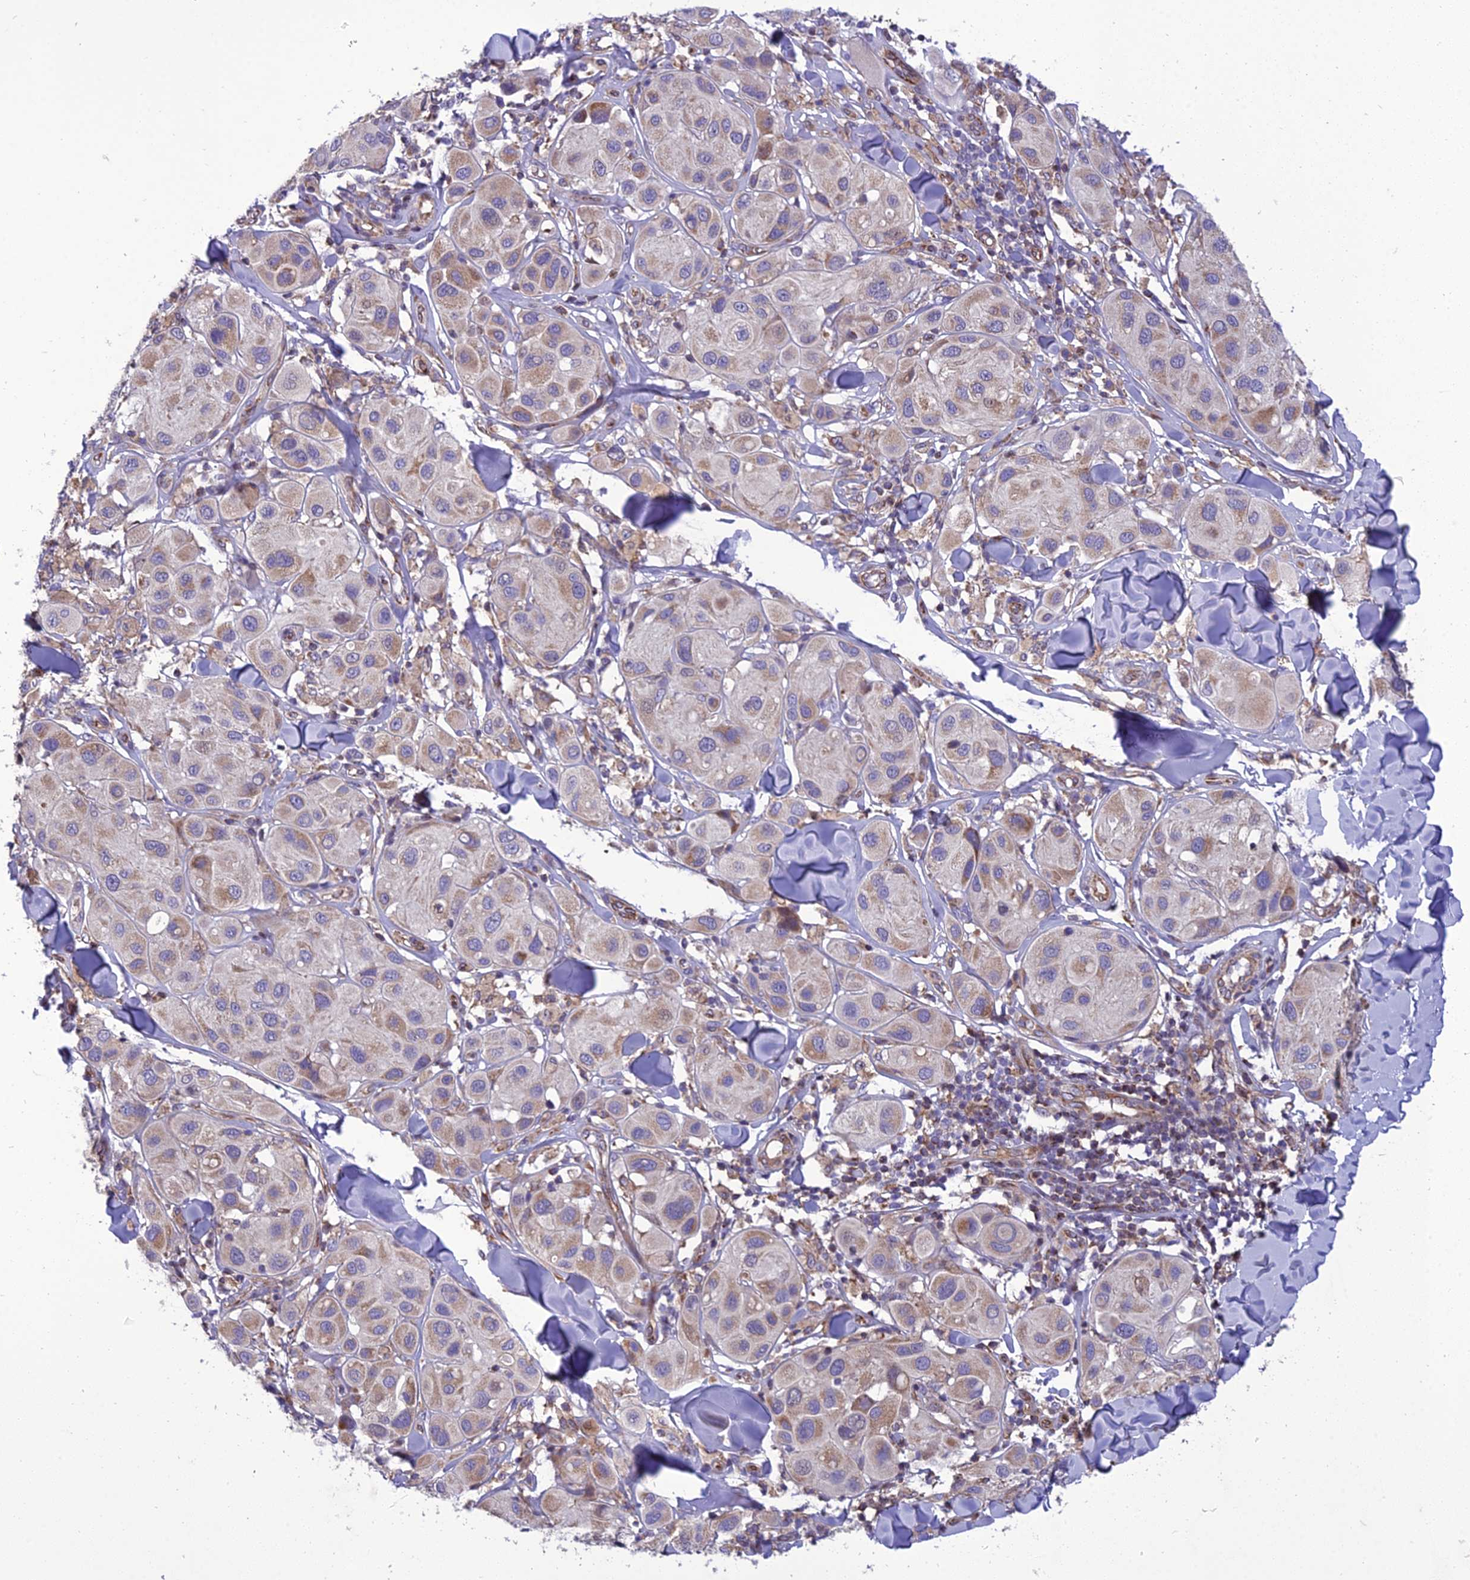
{"staining": {"intensity": "weak", "quantity": ">75%", "location": "cytoplasmic/membranous"}, "tissue": "melanoma", "cell_type": "Tumor cells", "image_type": "cancer", "snomed": [{"axis": "morphology", "description": "Malignant melanoma, Metastatic site"}, {"axis": "topography", "description": "Skin"}], "caption": "Weak cytoplasmic/membranous expression is seen in approximately >75% of tumor cells in malignant melanoma (metastatic site). Nuclei are stained in blue.", "gene": "GIMAP1", "patient": {"sex": "male", "age": 41}}